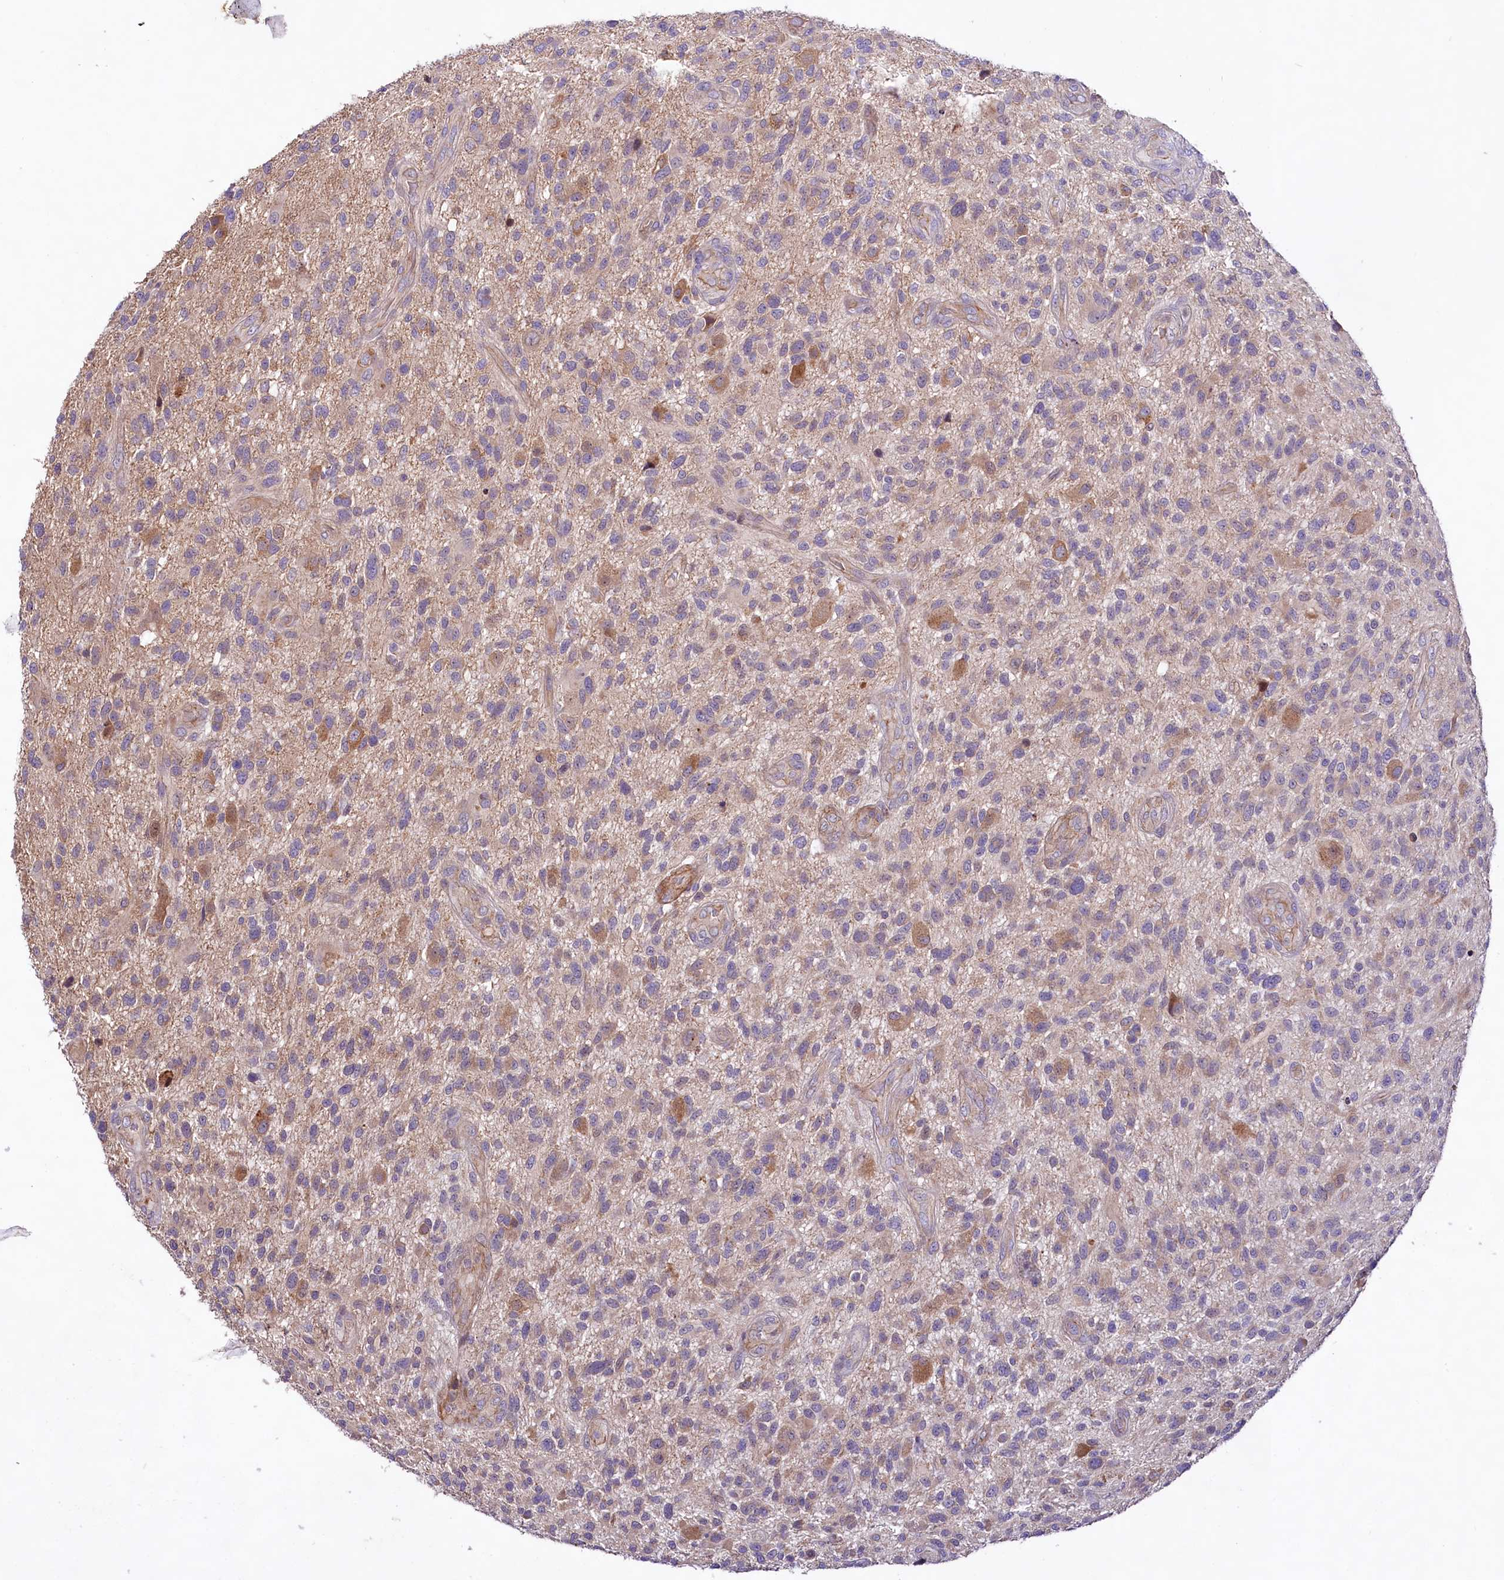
{"staining": {"intensity": "weak", "quantity": "<25%", "location": "cytoplasmic/membranous"}, "tissue": "glioma", "cell_type": "Tumor cells", "image_type": "cancer", "snomed": [{"axis": "morphology", "description": "Glioma, malignant, High grade"}, {"axis": "topography", "description": "Brain"}], "caption": "A micrograph of human high-grade glioma (malignant) is negative for staining in tumor cells. The staining is performed using DAB brown chromogen with nuclei counter-stained in using hematoxylin.", "gene": "VPS11", "patient": {"sex": "male", "age": 47}}